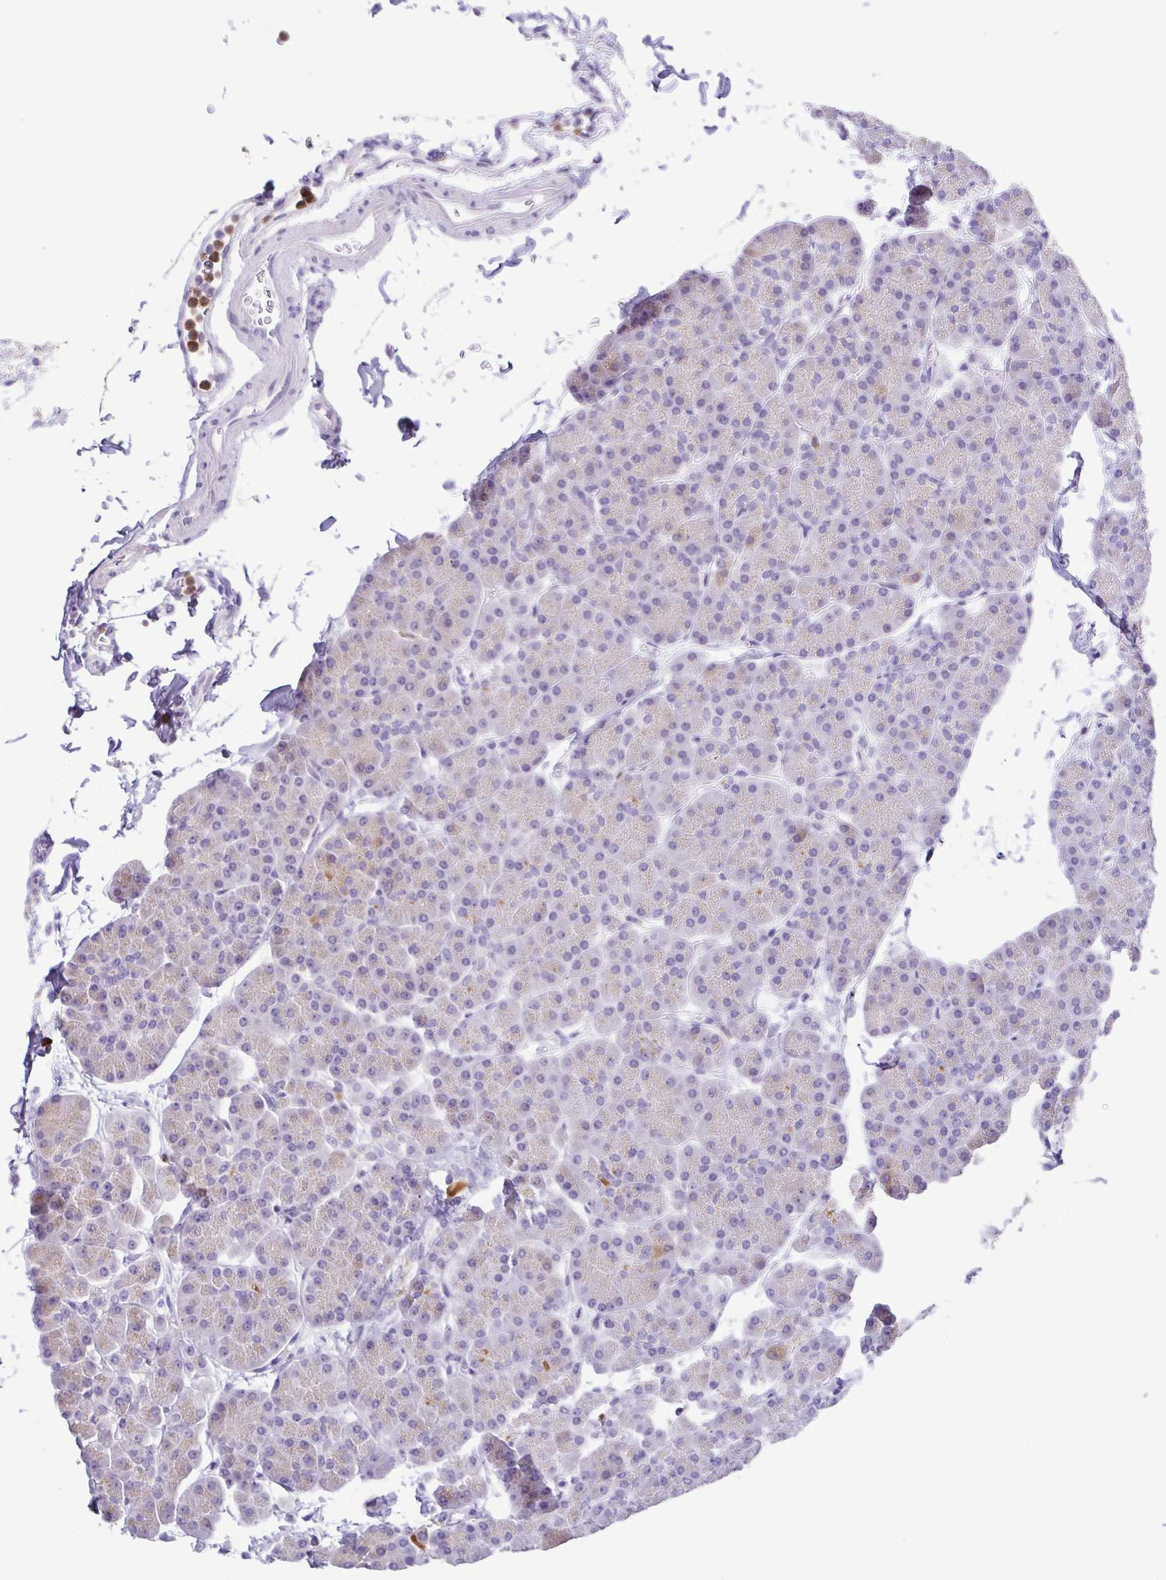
{"staining": {"intensity": "negative", "quantity": "none", "location": "none"}, "tissue": "pancreas", "cell_type": "Exocrine glandular cells", "image_type": "normal", "snomed": [{"axis": "morphology", "description": "Normal tissue, NOS"}, {"axis": "topography", "description": "Pancreas"}, {"axis": "topography", "description": "Peripheral nerve tissue"}], "caption": "Immunohistochemistry (IHC) histopathology image of unremarkable pancreas: human pancreas stained with DAB (3,3'-diaminobenzidine) displays no significant protein expression in exocrine glandular cells. (DAB (3,3'-diaminobenzidine) immunohistochemistry with hematoxylin counter stain).", "gene": "PGLYRP1", "patient": {"sex": "male", "age": 54}}